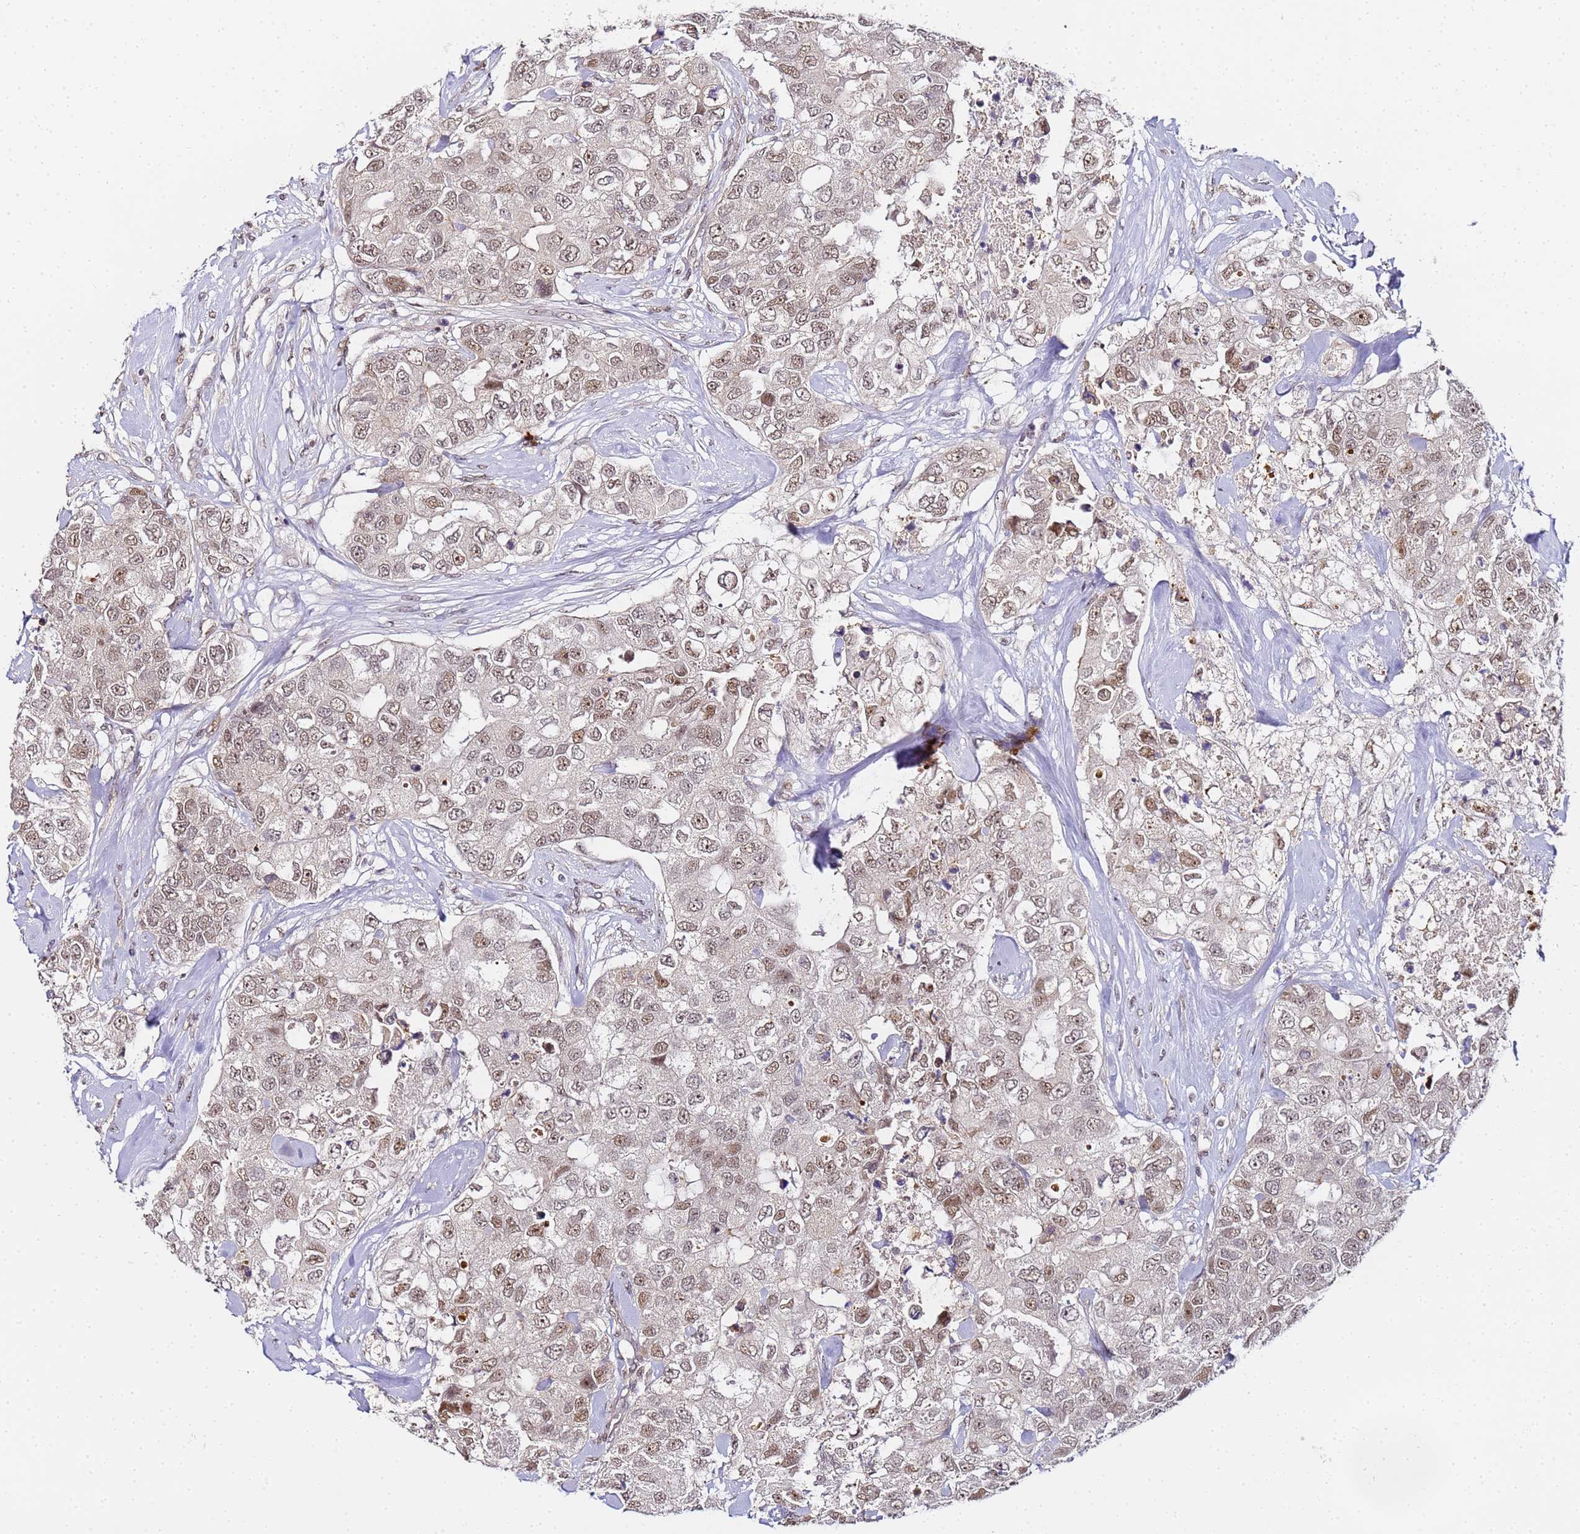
{"staining": {"intensity": "moderate", "quantity": ">75%", "location": "nuclear"}, "tissue": "breast cancer", "cell_type": "Tumor cells", "image_type": "cancer", "snomed": [{"axis": "morphology", "description": "Duct carcinoma"}, {"axis": "topography", "description": "Breast"}], "caption": "Brown immunohistochemical staining in breast cancer reveals moderate nuclear positivity in about >75% of tumor cells.", "gene": "LSM3", "patient": {"sex": "female", "age": 62}}